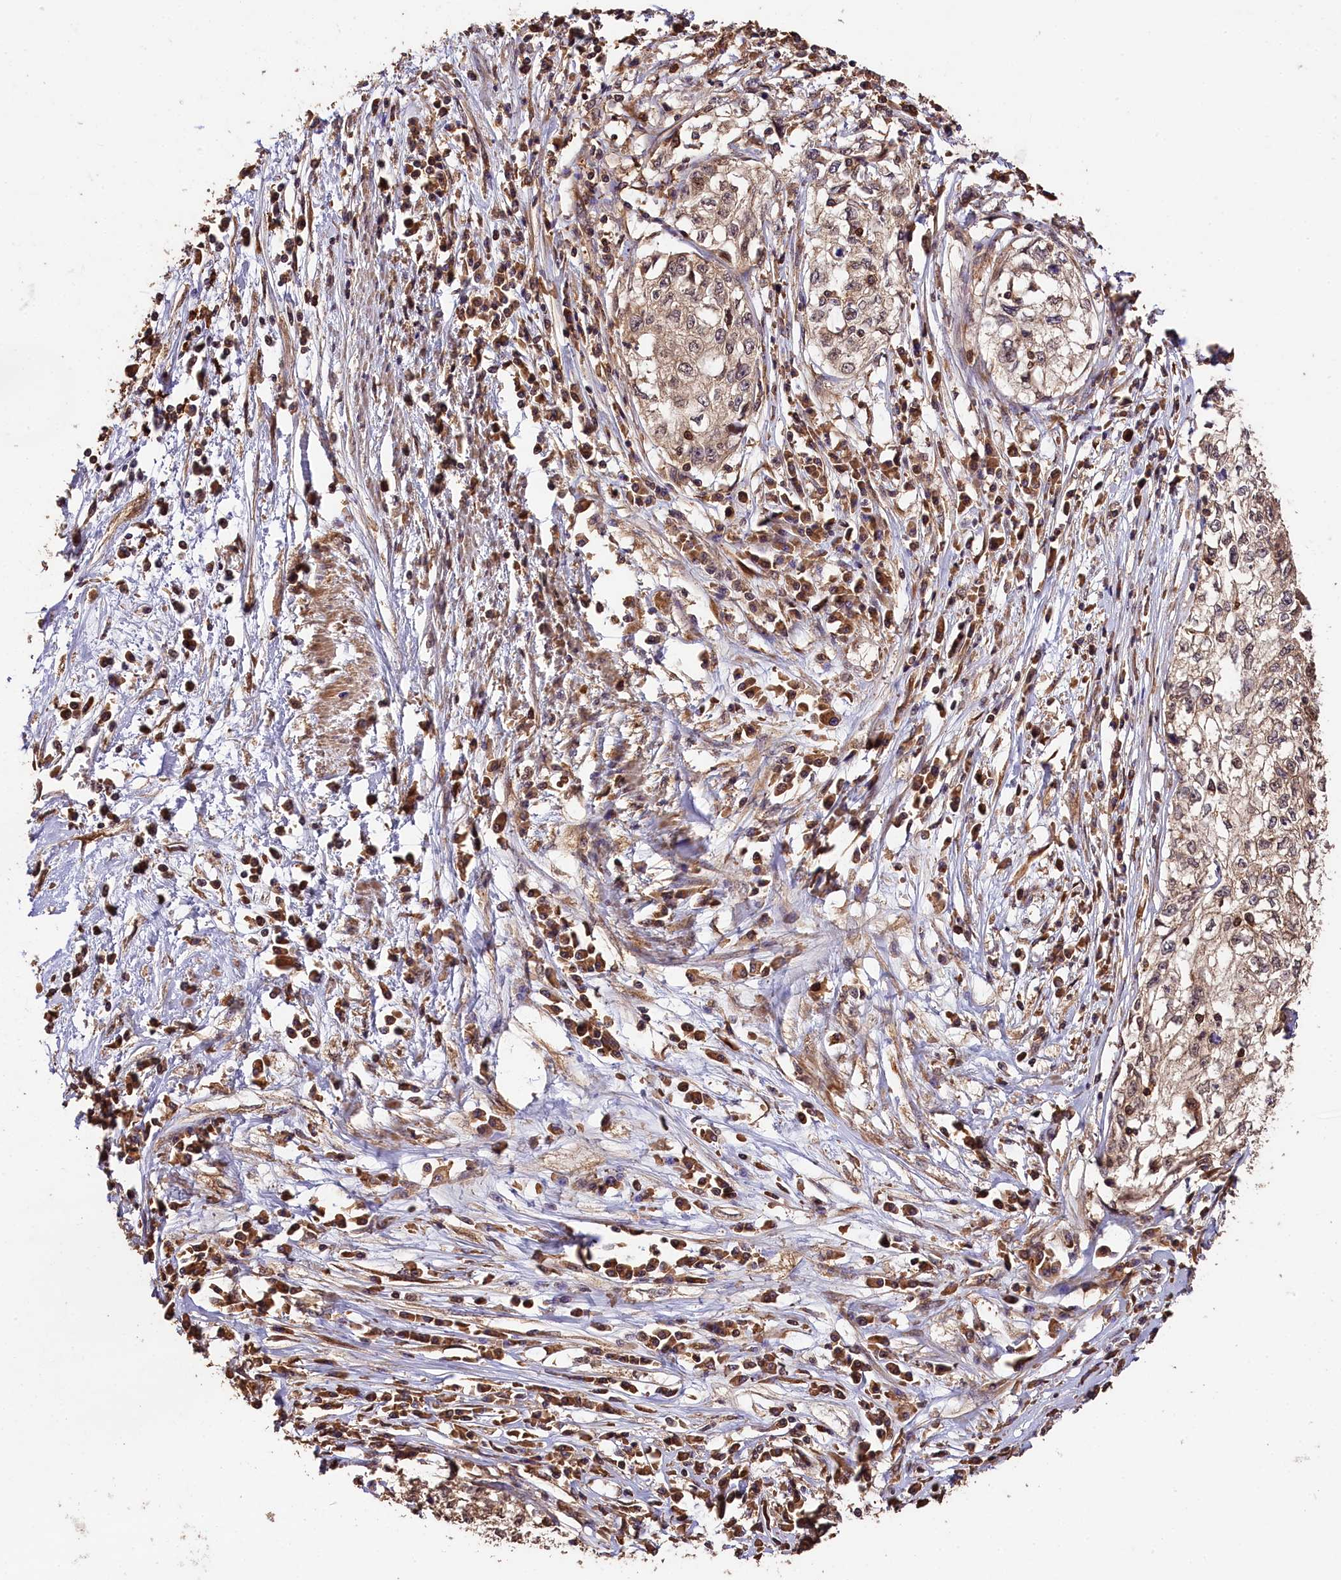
{"staining": {"intensity": "weak", "quantity": "25%-75%", "location": "cytoplasmic/membranous,nuclear"}, "tissue": "cervical cancer", "cell_type": "Tumor cells", "image_type": "cancer", "snomed": [{"axis": "morphology", "description": "Squamous cell carcinoma, NOS"}, {"axis": "topography", "description": "Cervix"}], "caption": "Immunohistochemical staining of human cervical squamous cell carcinoma reveals low levels of weak cytoplasmic/membranous and nuclear positivity in approximately 25%-75% of tumor cells.", "gene": "KPTN", "patient": {"sex": "female", "age": 57}}